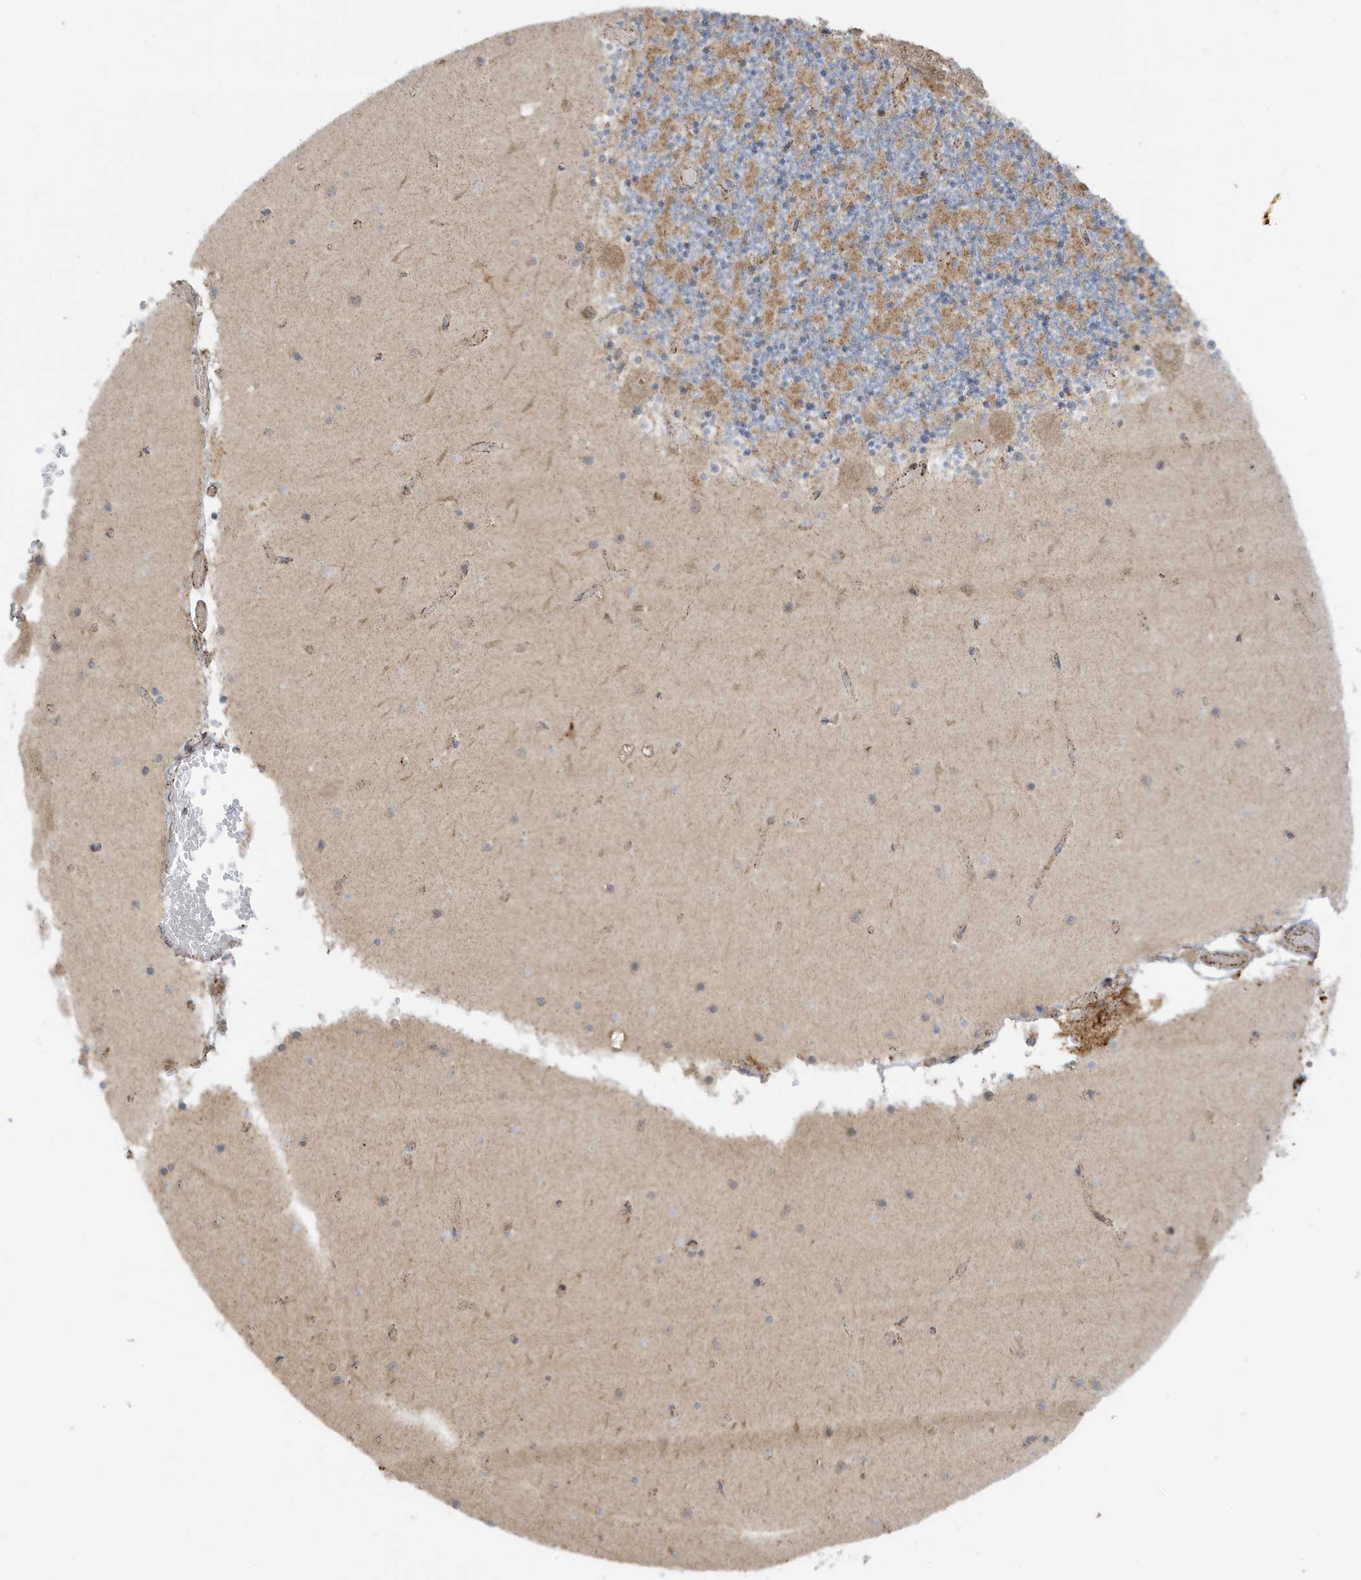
{"staining": {"intensity": "strong", "quantity": "25%-75%", "location": "cytoplasmic/membranous"}, "tissue": "cerebellum", "cell_type": "Cells in granular layer", "image_type": "normal", "snomed": [{"axis": "morphology", "description": "Normal tissue, NOS"}, {"axis": "topography", "description": "Cerebellum"}], "caption": "There is high levels of strong cytoplasmic/membranous staining in cells in granular layer of normal cerebellum, as demonstrated by immunohistochemical staining (brown color).", "gene": "IFT57", "patient": {"sex": "female", "age": 28}}